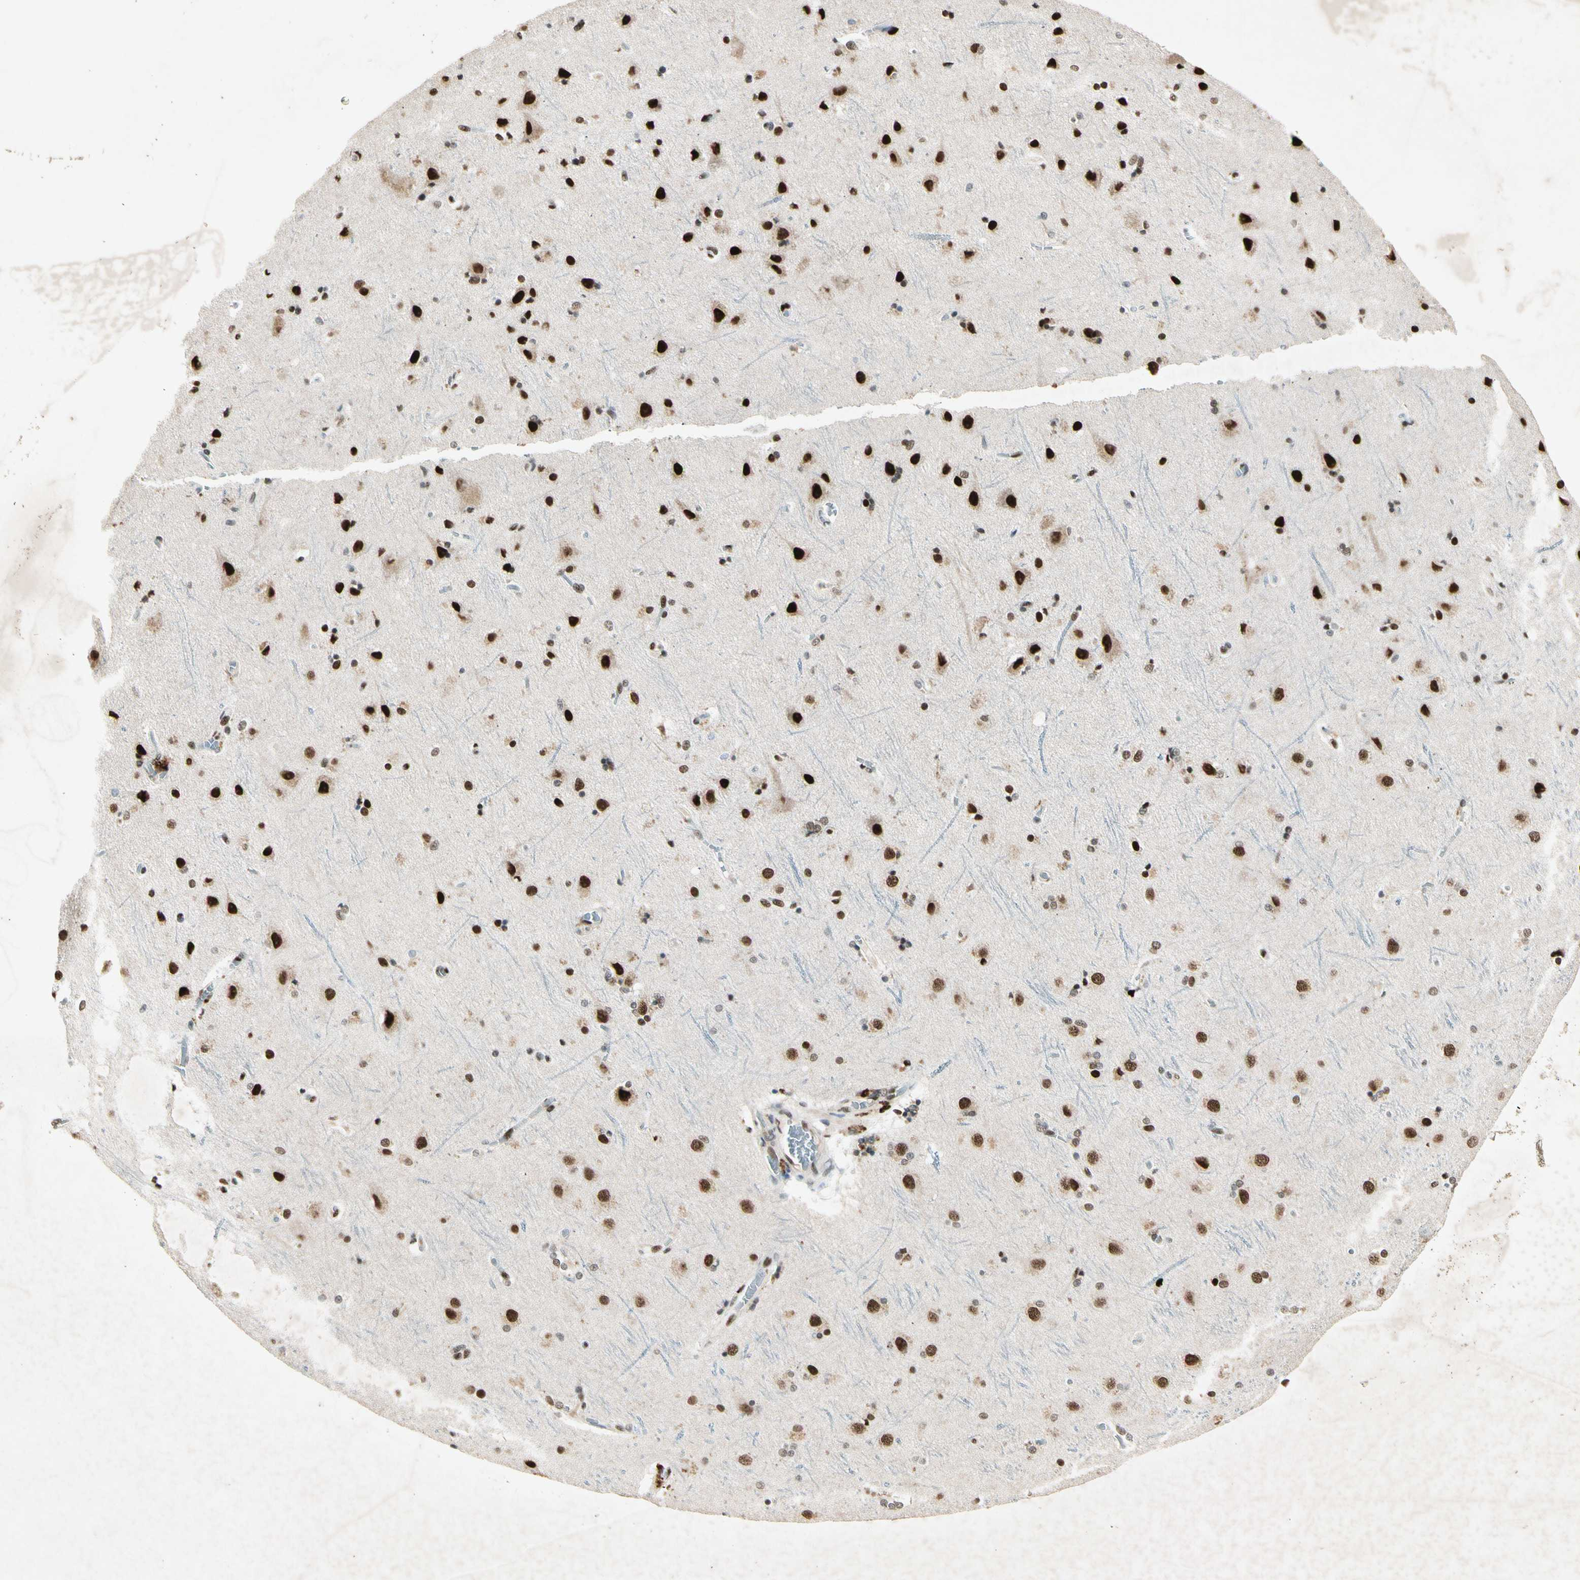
{"staining": {"intensity": "moderate", "quantity": ">75%", "location": "nuclear"}, "tissue": "cerebral cortex", "cell_type": "Endothelial cells", "image_type": "normal", "snomed": [{"axis": "morphology", "description": "Normal tissue, NOS"}, {"axis": "topography", "description": "Cerebral cortex"}], "caption": "A medium amount of moderate nuclear expression is identified in approximately >75% of endothelial cells in normal cerebral cortex.", "gene": "RNF43", "patient": {"sex": "female", "age": 54}}